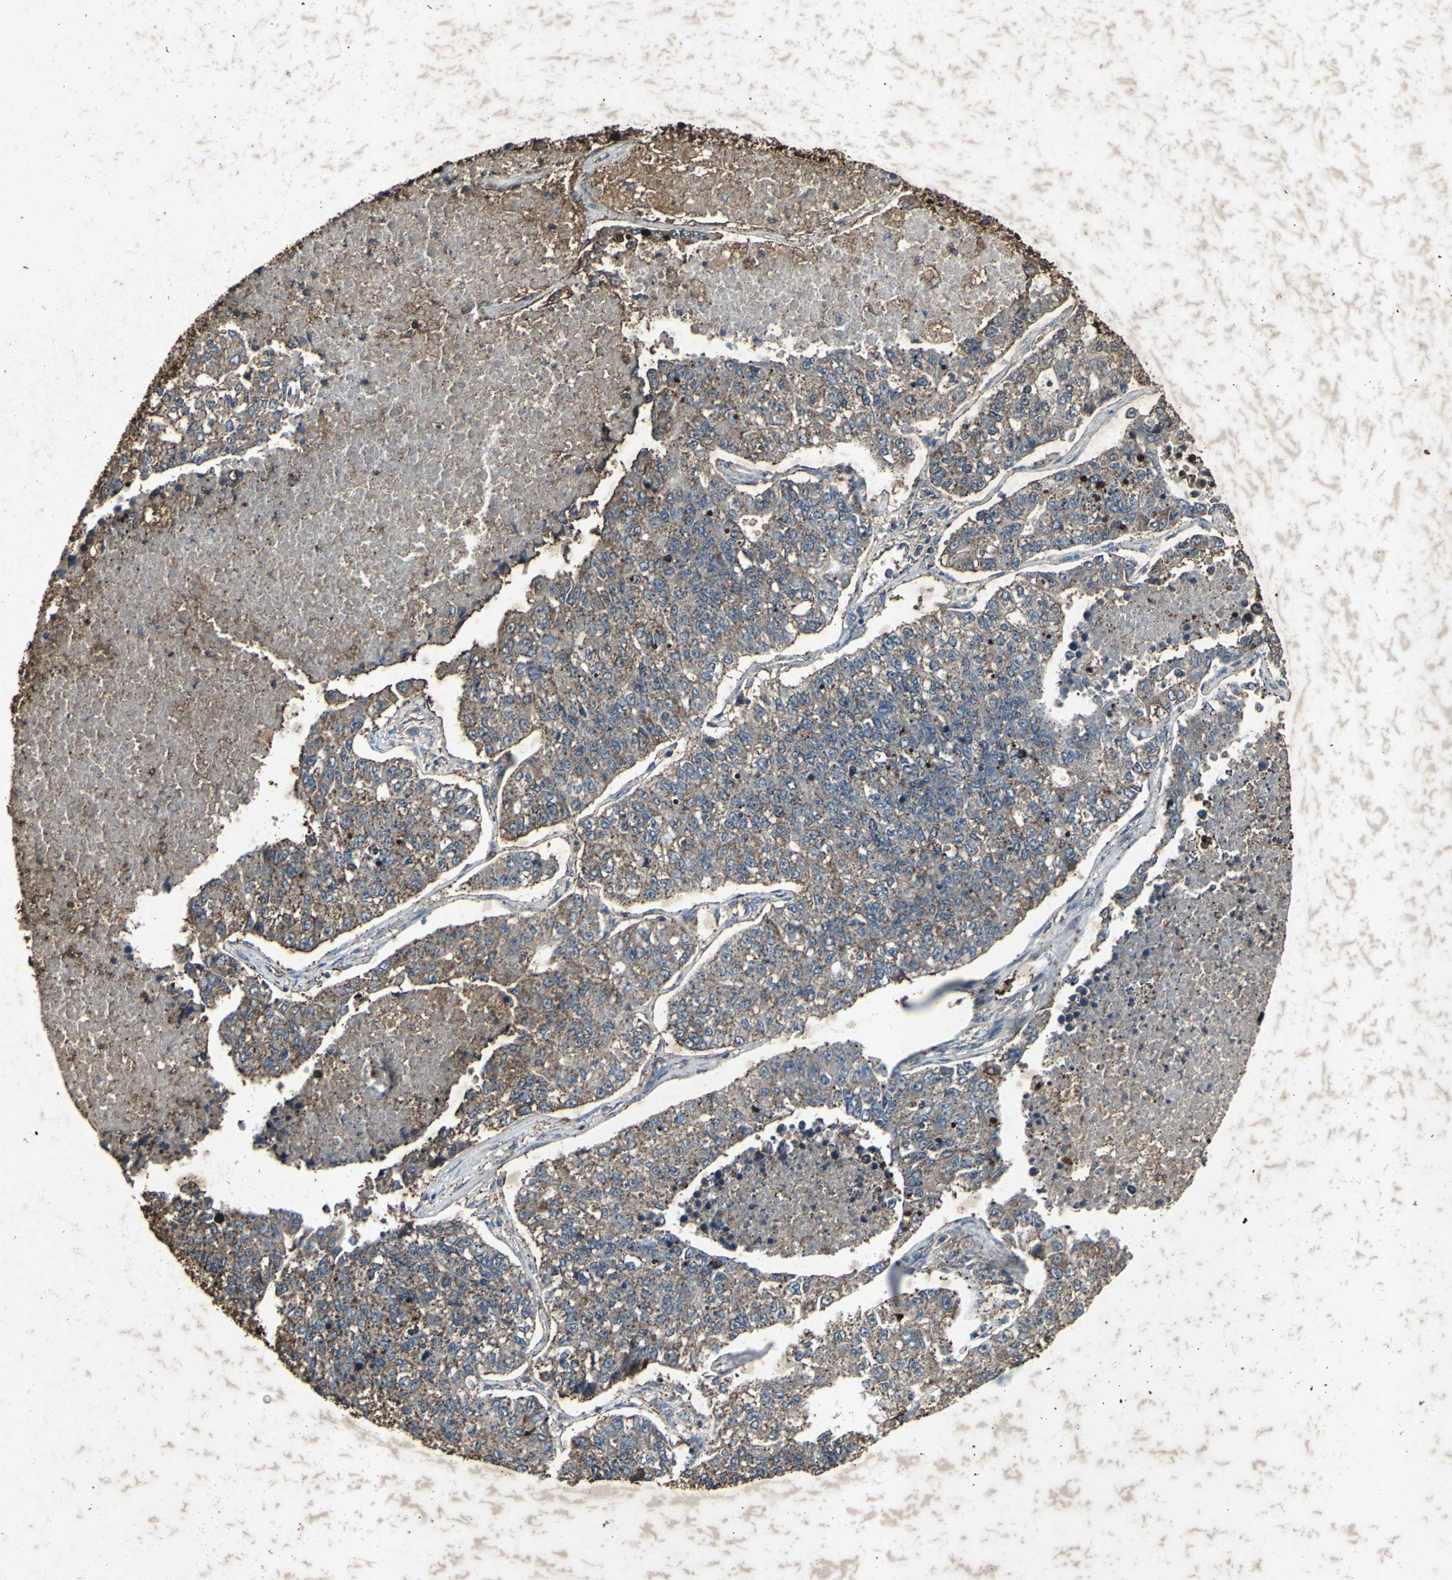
{"staining": {"intensity": "moderate", "quantity": ">75%", "location": "cytoplasmic/membranous"}, "tissue": "lung cancer", "cell_type": "Tumor cells", "image_type": "cancer", "snomed": [{"axis": "morphology", "description": "Adenocarcinoma, NOS"}, {"axis": "topography", "description": "Lung"}], "caption": "Immunohistochemistry staining of adenocarcinoma (lung), which demonstrates medium levels of moderate cytoplasmic/membranous staining in about >75% of tumor cells indicating moderate cytoplasmic/membranous protein staining. The staining was performed using DAB (brown) for protein detection and nuclei were counterstained in hematoxylin (blue).", "gene": "CCR9", "patient": {"sex": "male", "age": 49}}